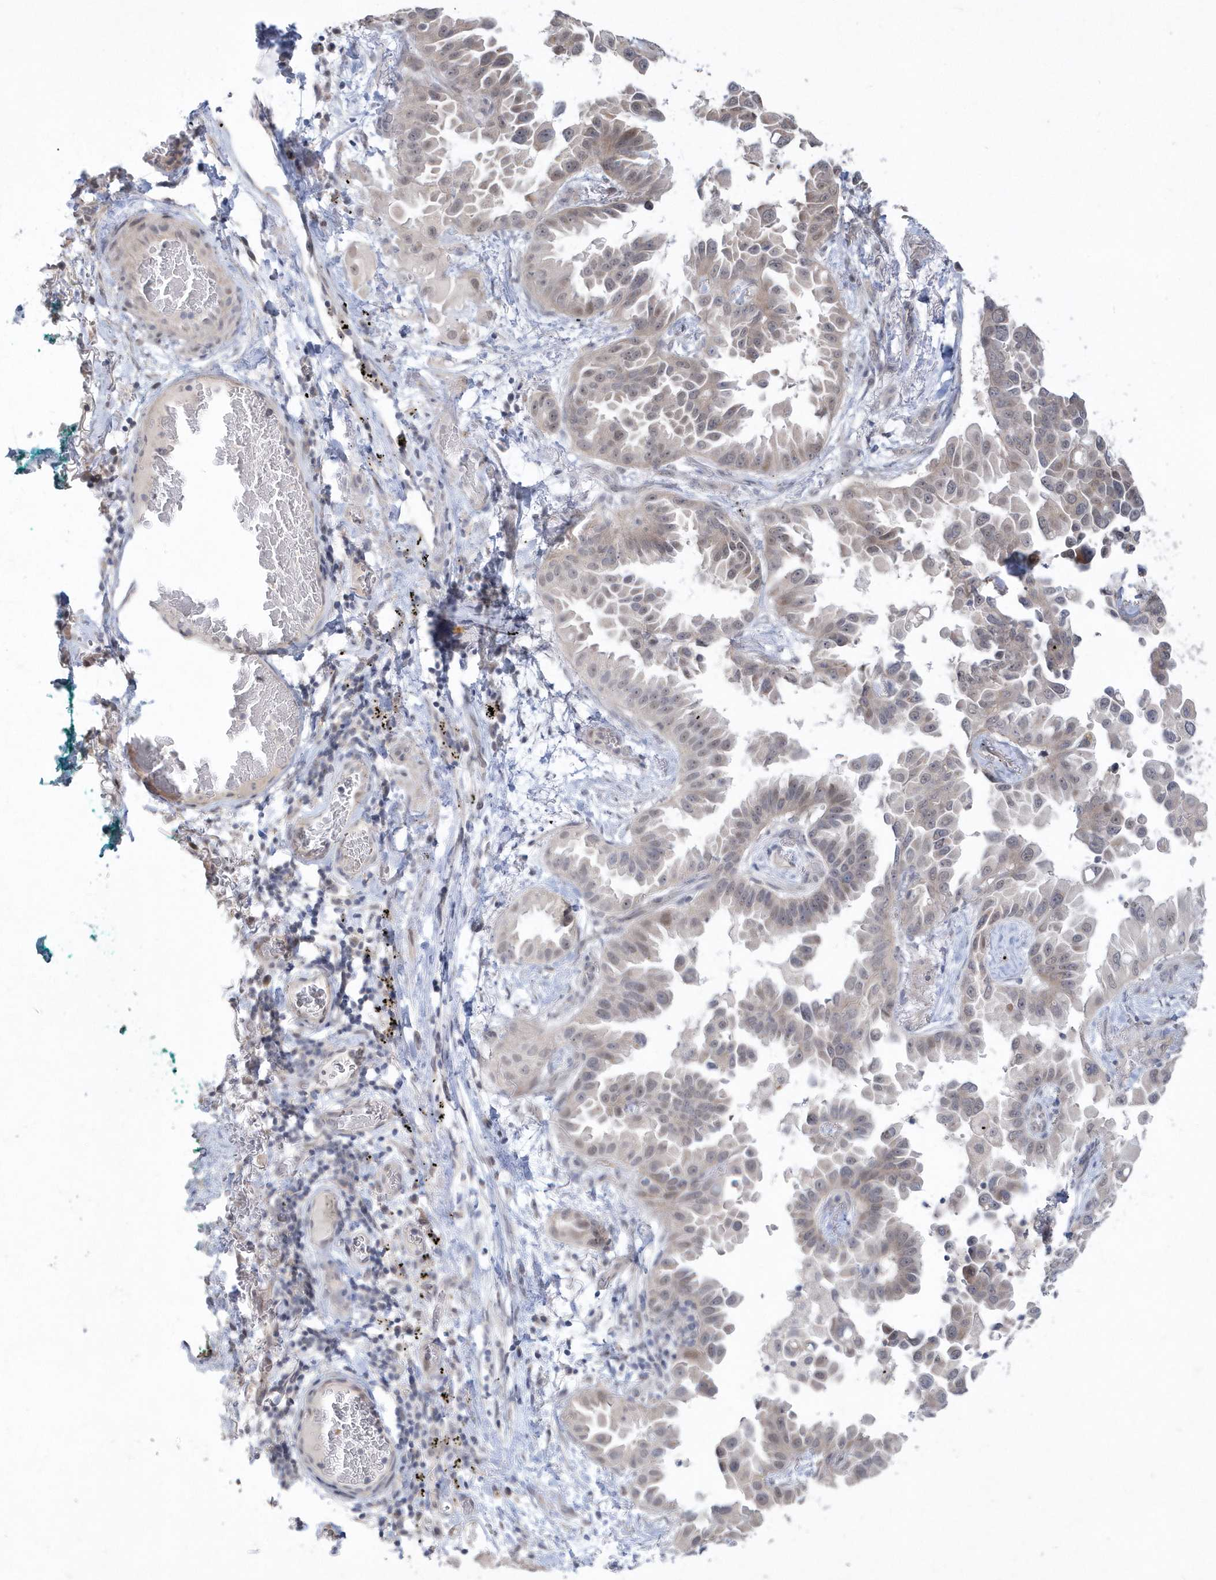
{"staining": {"intensity": "weak", "quantity": "<25%", "location": "nuclear"}, "tissue": "lung cancer", "cell_type": "Tumor cells", "image_type": "cancer", "snomed": [{"axis": "morphology", "description": "Adenocarcinoma, NOS"}, {"axis": "topography", "description": "Lung"}], "caption": "Immunohistochemistry (IHC) histopathology image of neoplastic tissue: human lung cancer stained with DAB demonstrates no significant protein staining in tumor cells.", "gene": "TSPEAR", "patient": {"sex": "female", "age": 67}}